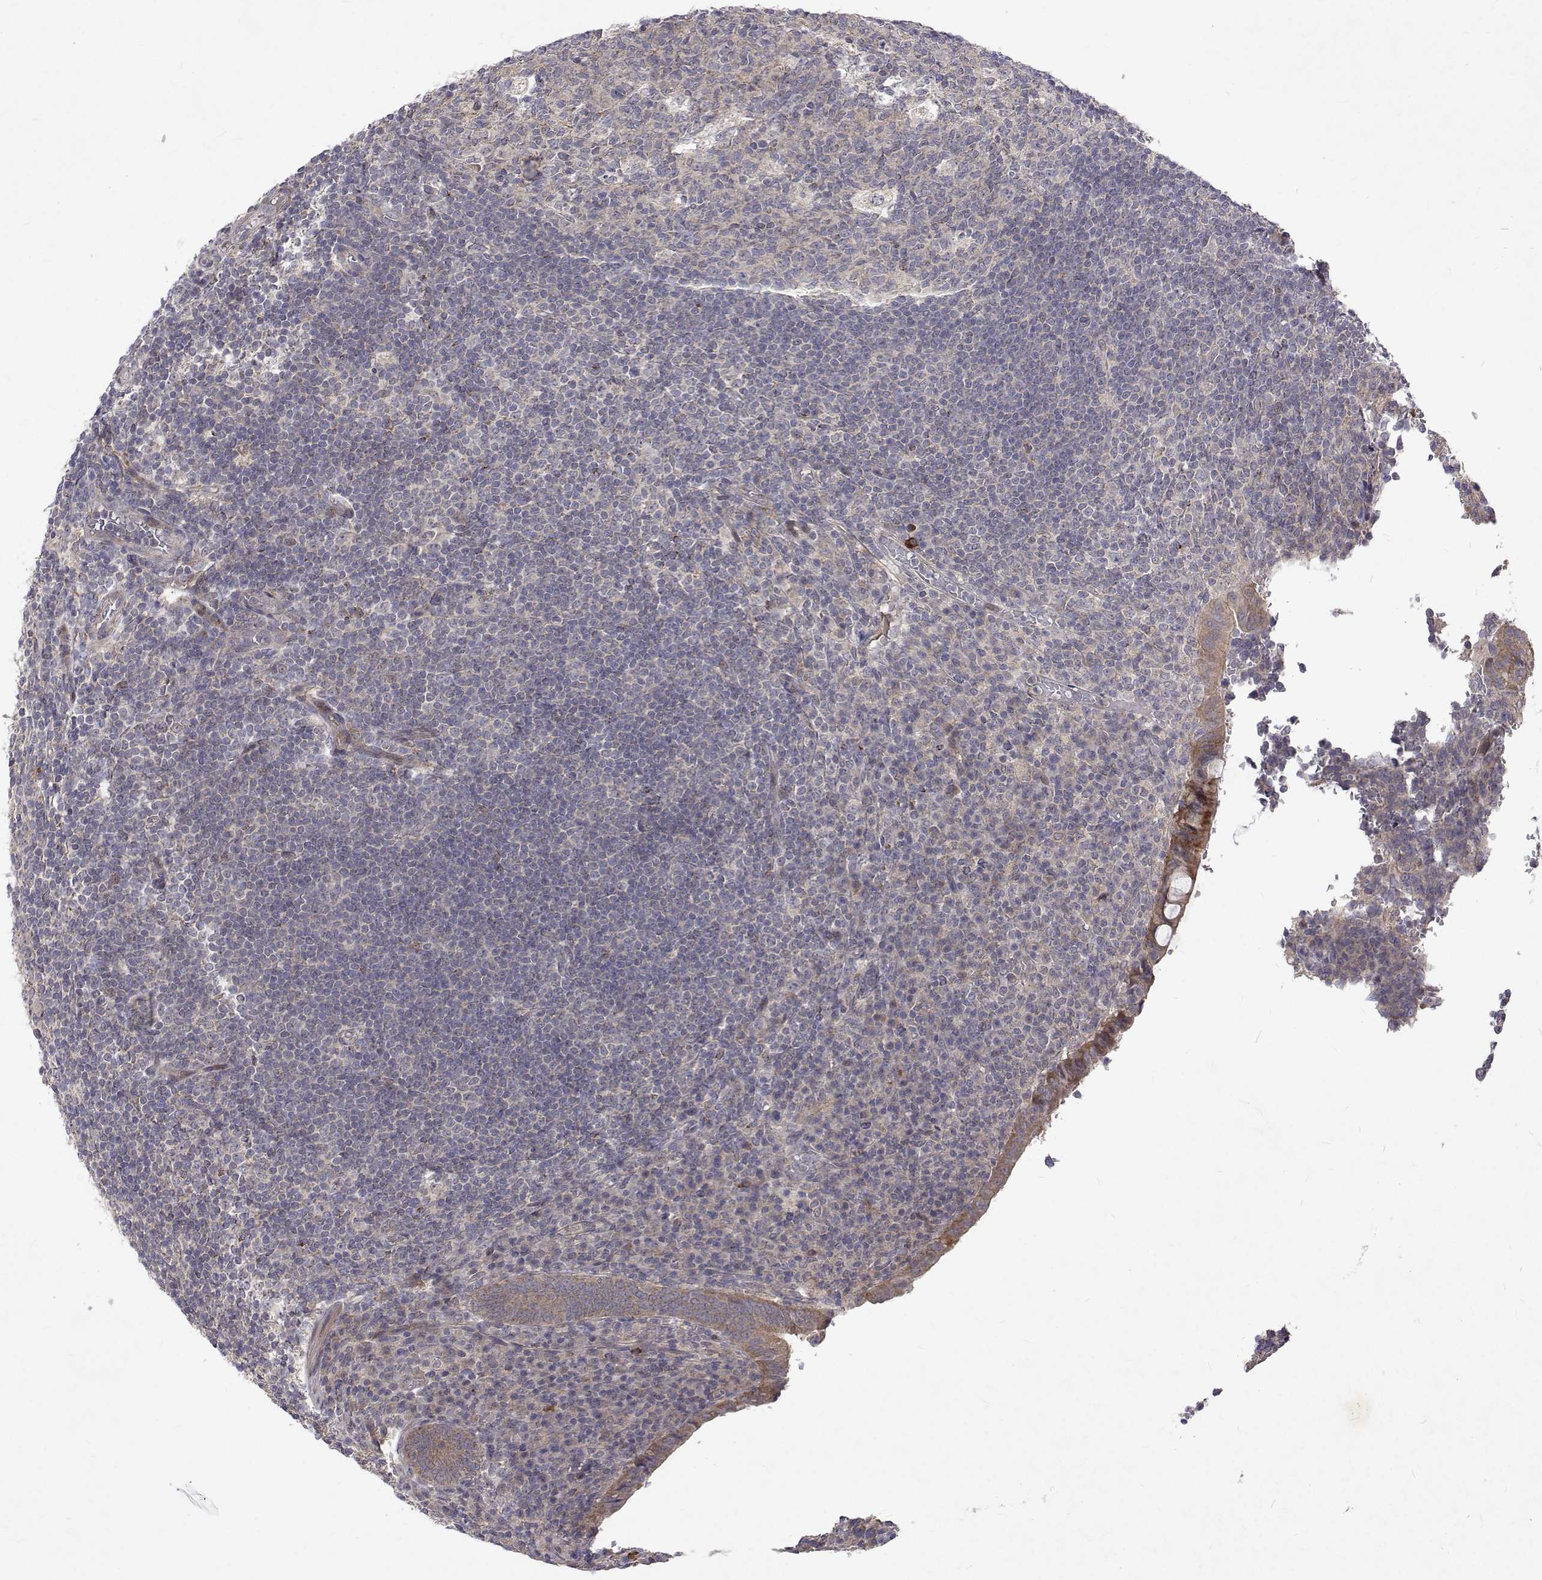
{"staining": {"intensity": "moderate", "quantity": ">75%", "location": "cytoplasmic/membranous"}, "tissue": "appendix", "cell_type": "Glandular cells", "image_type": "normal", "snomed": [{"axis": "morphology", "description": "Normal tissue, NOS"}, {"axis": "topography", "description": "Appendix"}], "caption": "A medium amount of moderate cytoplasmic/membranous staining is present in approximately >75% of glandular cells in unremarkable appendix. The staining was performed using DAB (3,3'-diaminobenzidine), with brown indicating positive protein expression. Nuclei are stained blue with hematoxylin.", "gene": "ALKBH8", "patient": {"sex": "male", "age": 18}}